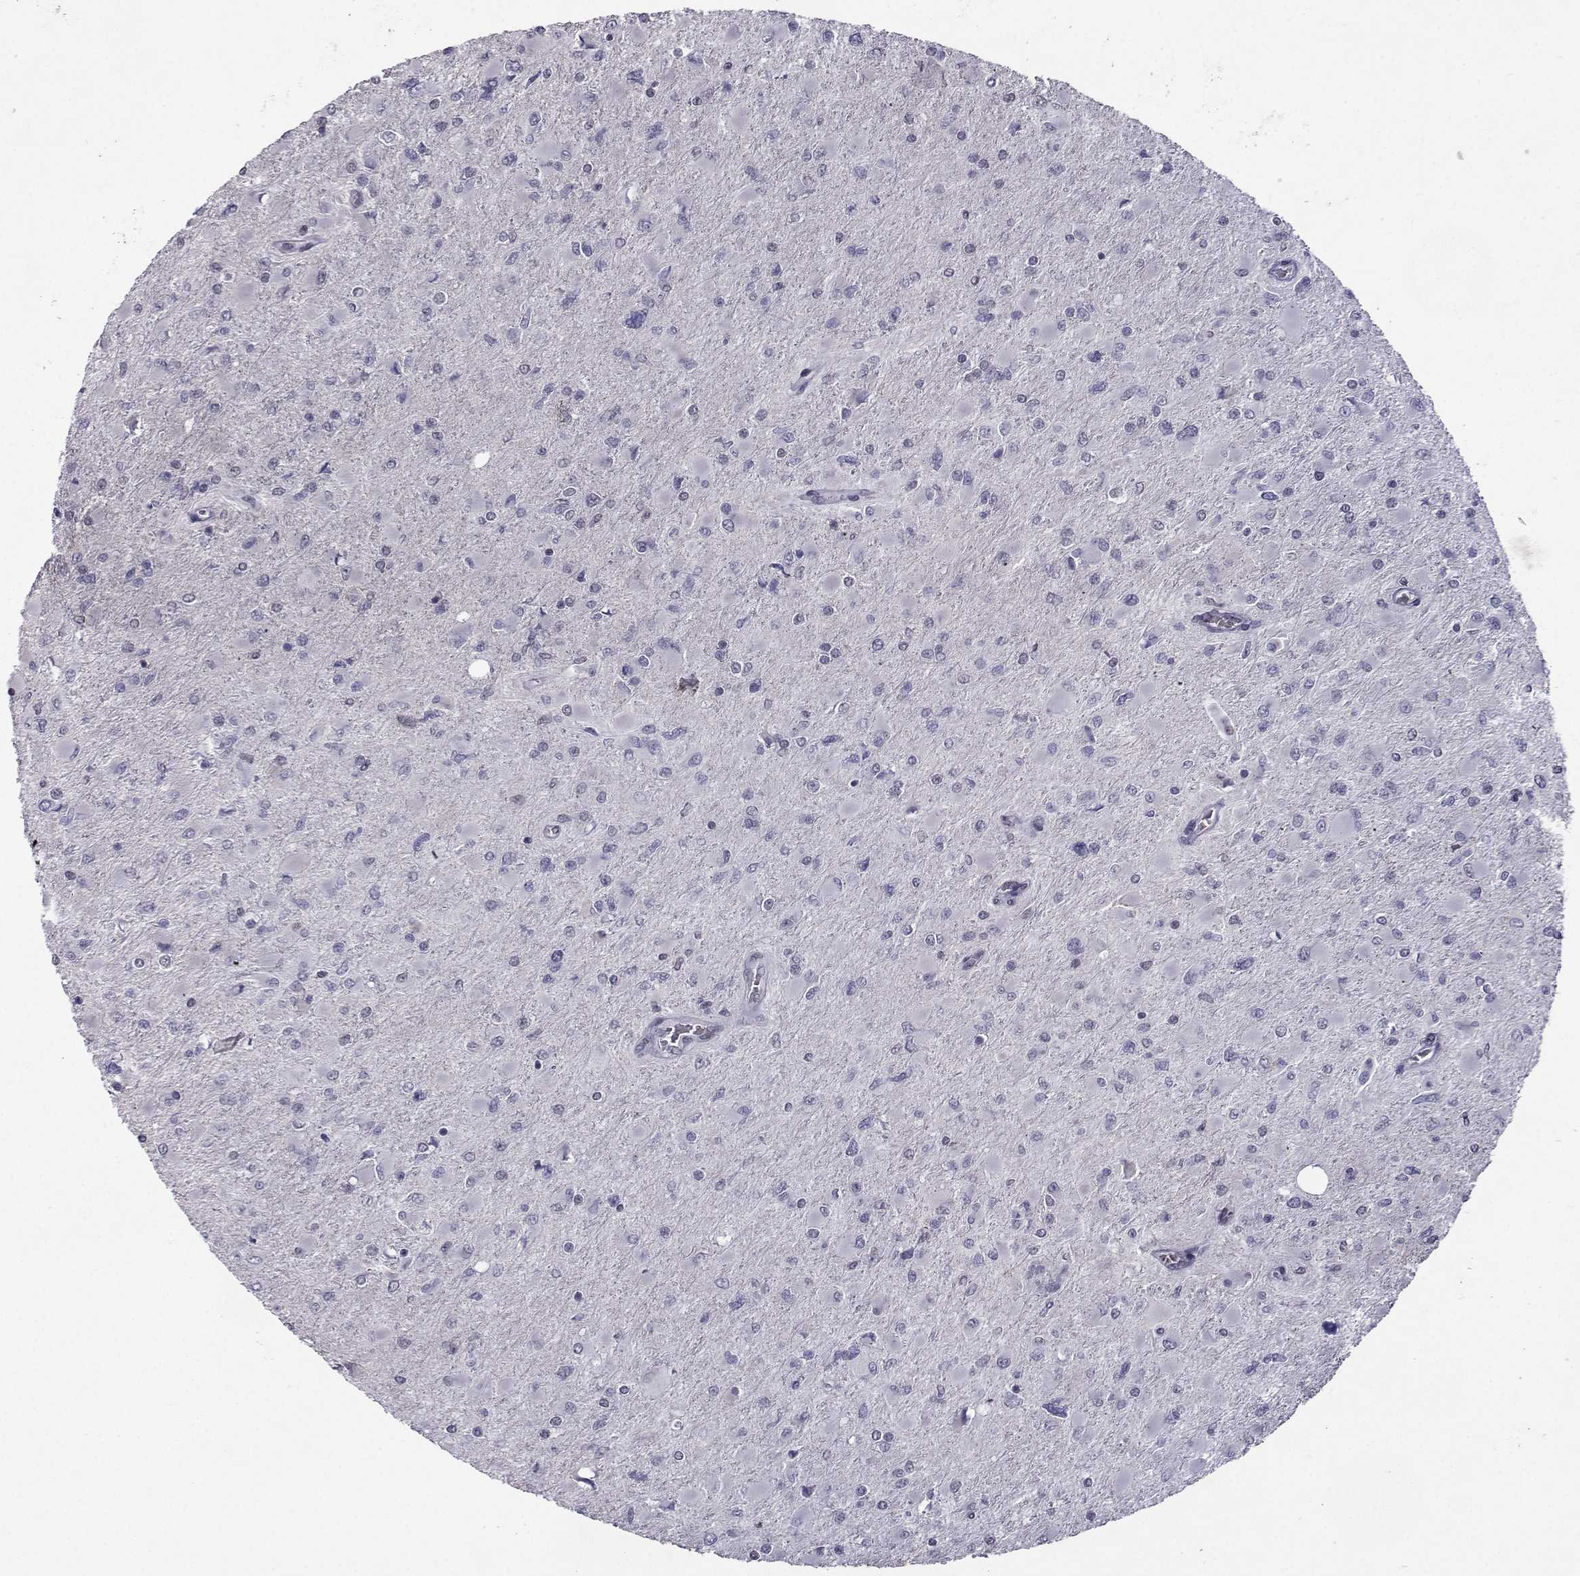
{"staining": {"intensity": "negative", "quantity": "none", "location": "none"}, "tissue": "glioma", "cell_type": "Tumor cells", "image_type": "cancer", "snomed": [{"axis": "morphology", "description": "Glioma, malignant, High grade"}, {"axis": "topography", "description": "Cerebral cortex"}], "caption": "Tumor cells show no significant protein staining in glioma. (DAB (3,3'-diaminobenzidine) immunohistochemistry (IHC) with hematoxylin counter stain).", "gene": "LIN28A", "patient": {"sex": "female", "age": 36}}